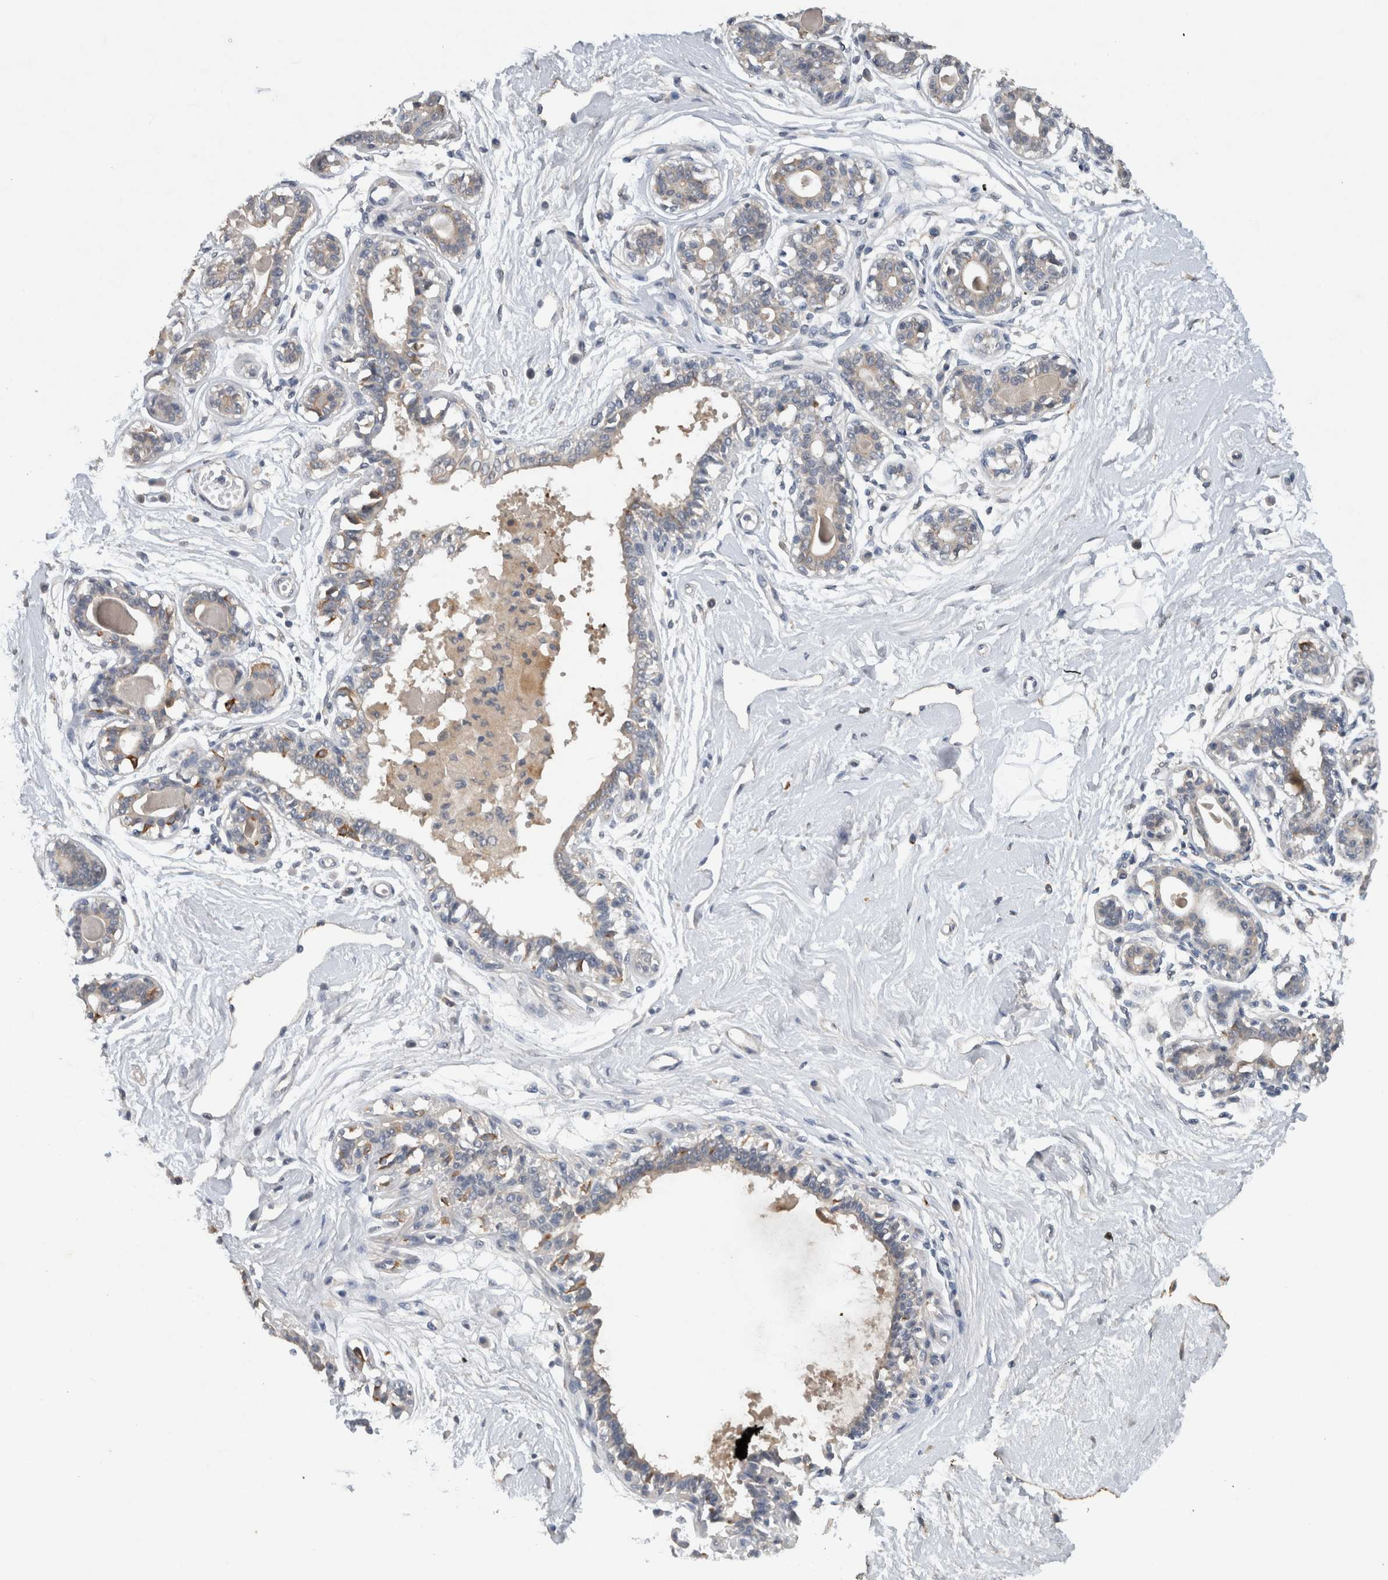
{"staining": {"intensity": "negative", "quantity": "none", "location": "none"}, "tissue": "breast", "cell_type": "Adipocytes", "image_type": "normal", "snomed": [{"axis": "morphology", "description": "Normal tissue, NOS"}, {"axis": "topography", "description": "Breast"}], "caption": "Breast stained for a protein using immunohistochemistry (IHC) demonstrates no staining adipocytes.", "gene": "HEXD", "patient": {"sex": "female", "age": 45}}